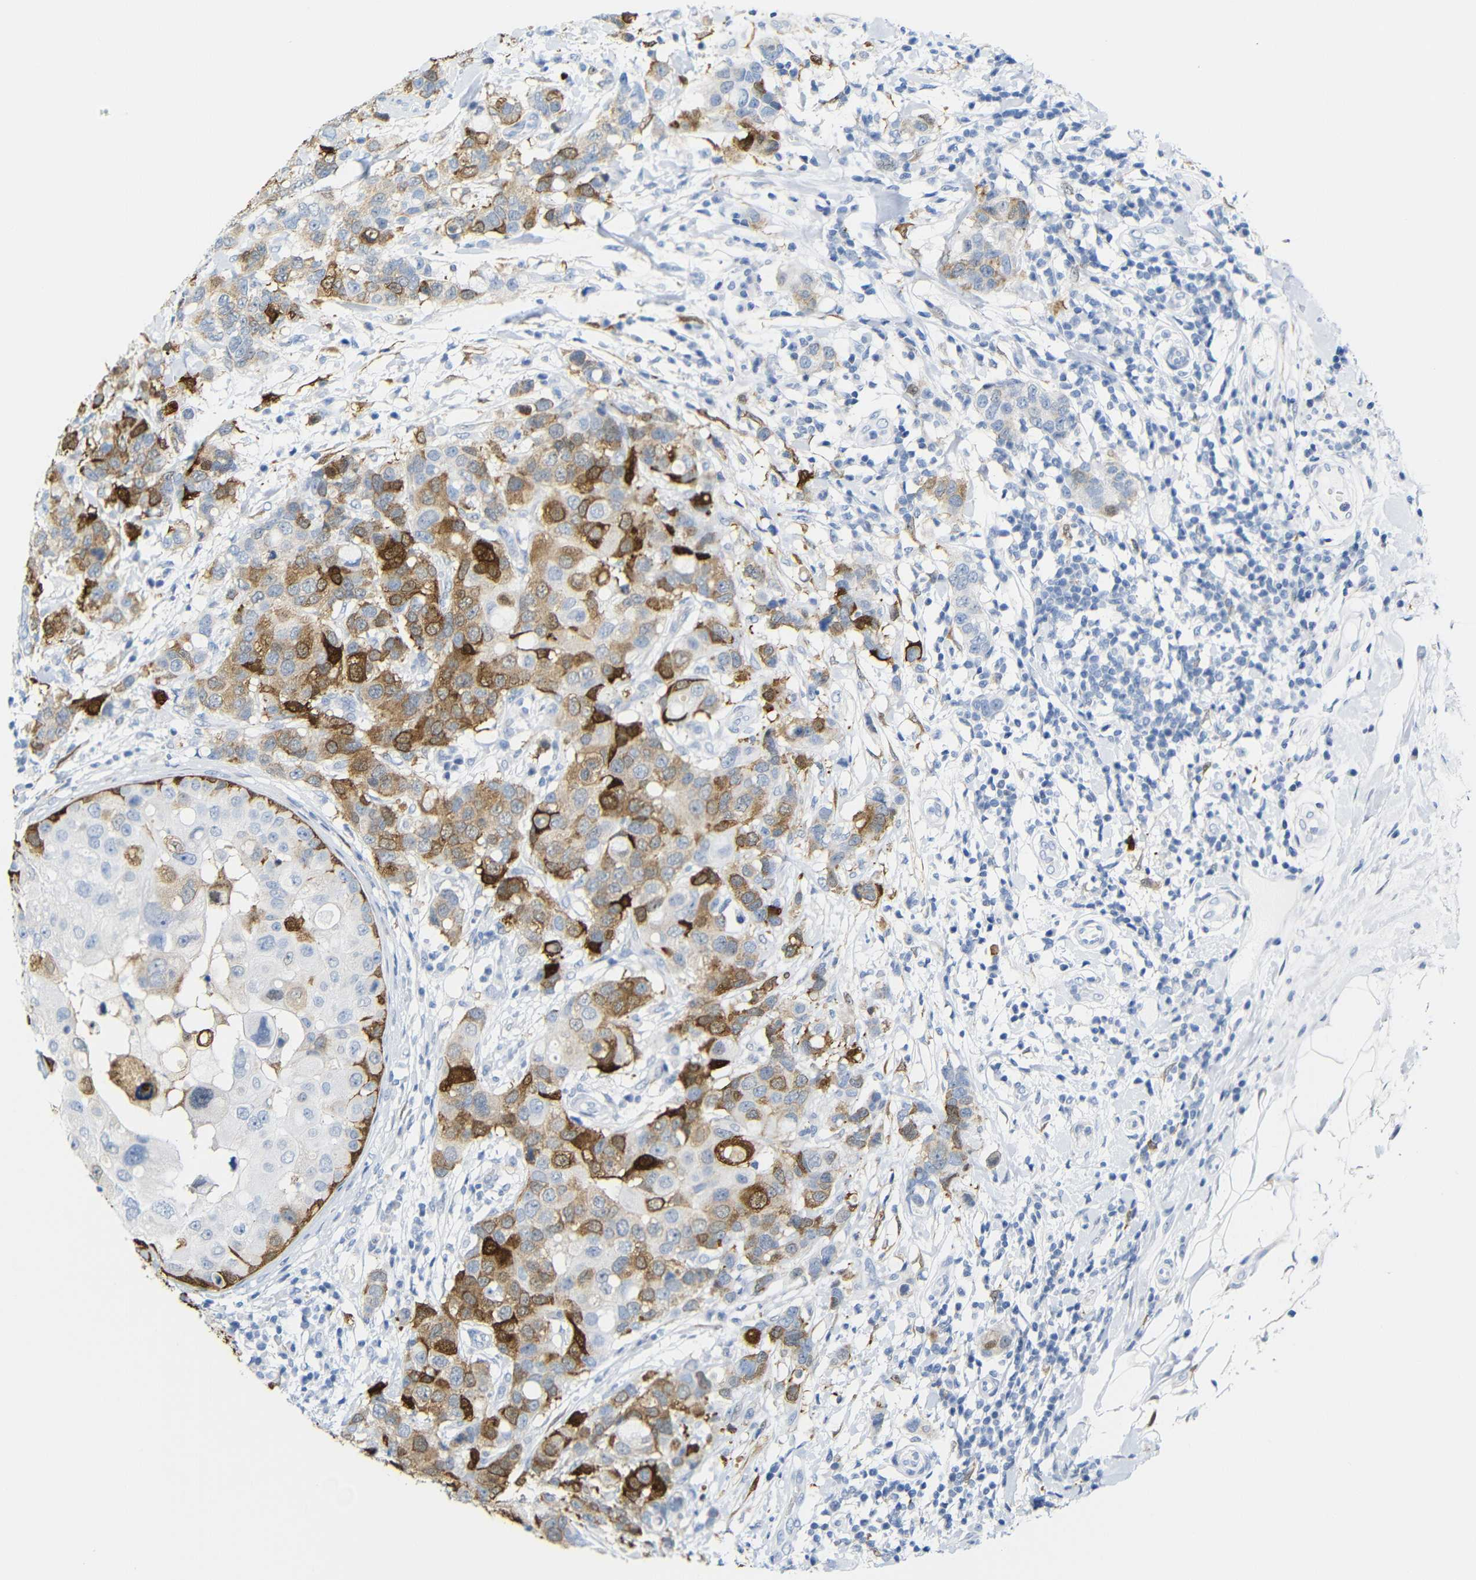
{"staining": {"intensity": "moderate", "quantity": "25%-75%", "location": "cytoplasmic/membranous"}, "tissue": "breast cancer", "cell_type": "Tumor cells", "image_type": "cancer", "snomed": [{"axis": "morphology", "description": "Duct carcinoma"}, {"axis": "topography", "description": "Breast"}], "caption": "Immunohistochemistry staining of breast cancer (invasive ductal carcinoma), which reveals medium levels of moderate cytoplasmic/membranous expression in approximately 25%-75% of tumor cells indicating moderate cytoplasmic/membranous protein staining. The staining was performed using DAB (brown) for protein detection and nuclei were counterstained in hematoxylin (blue).", "gene": "MT1A", "patient": {"sex": "female", "age": 27}}